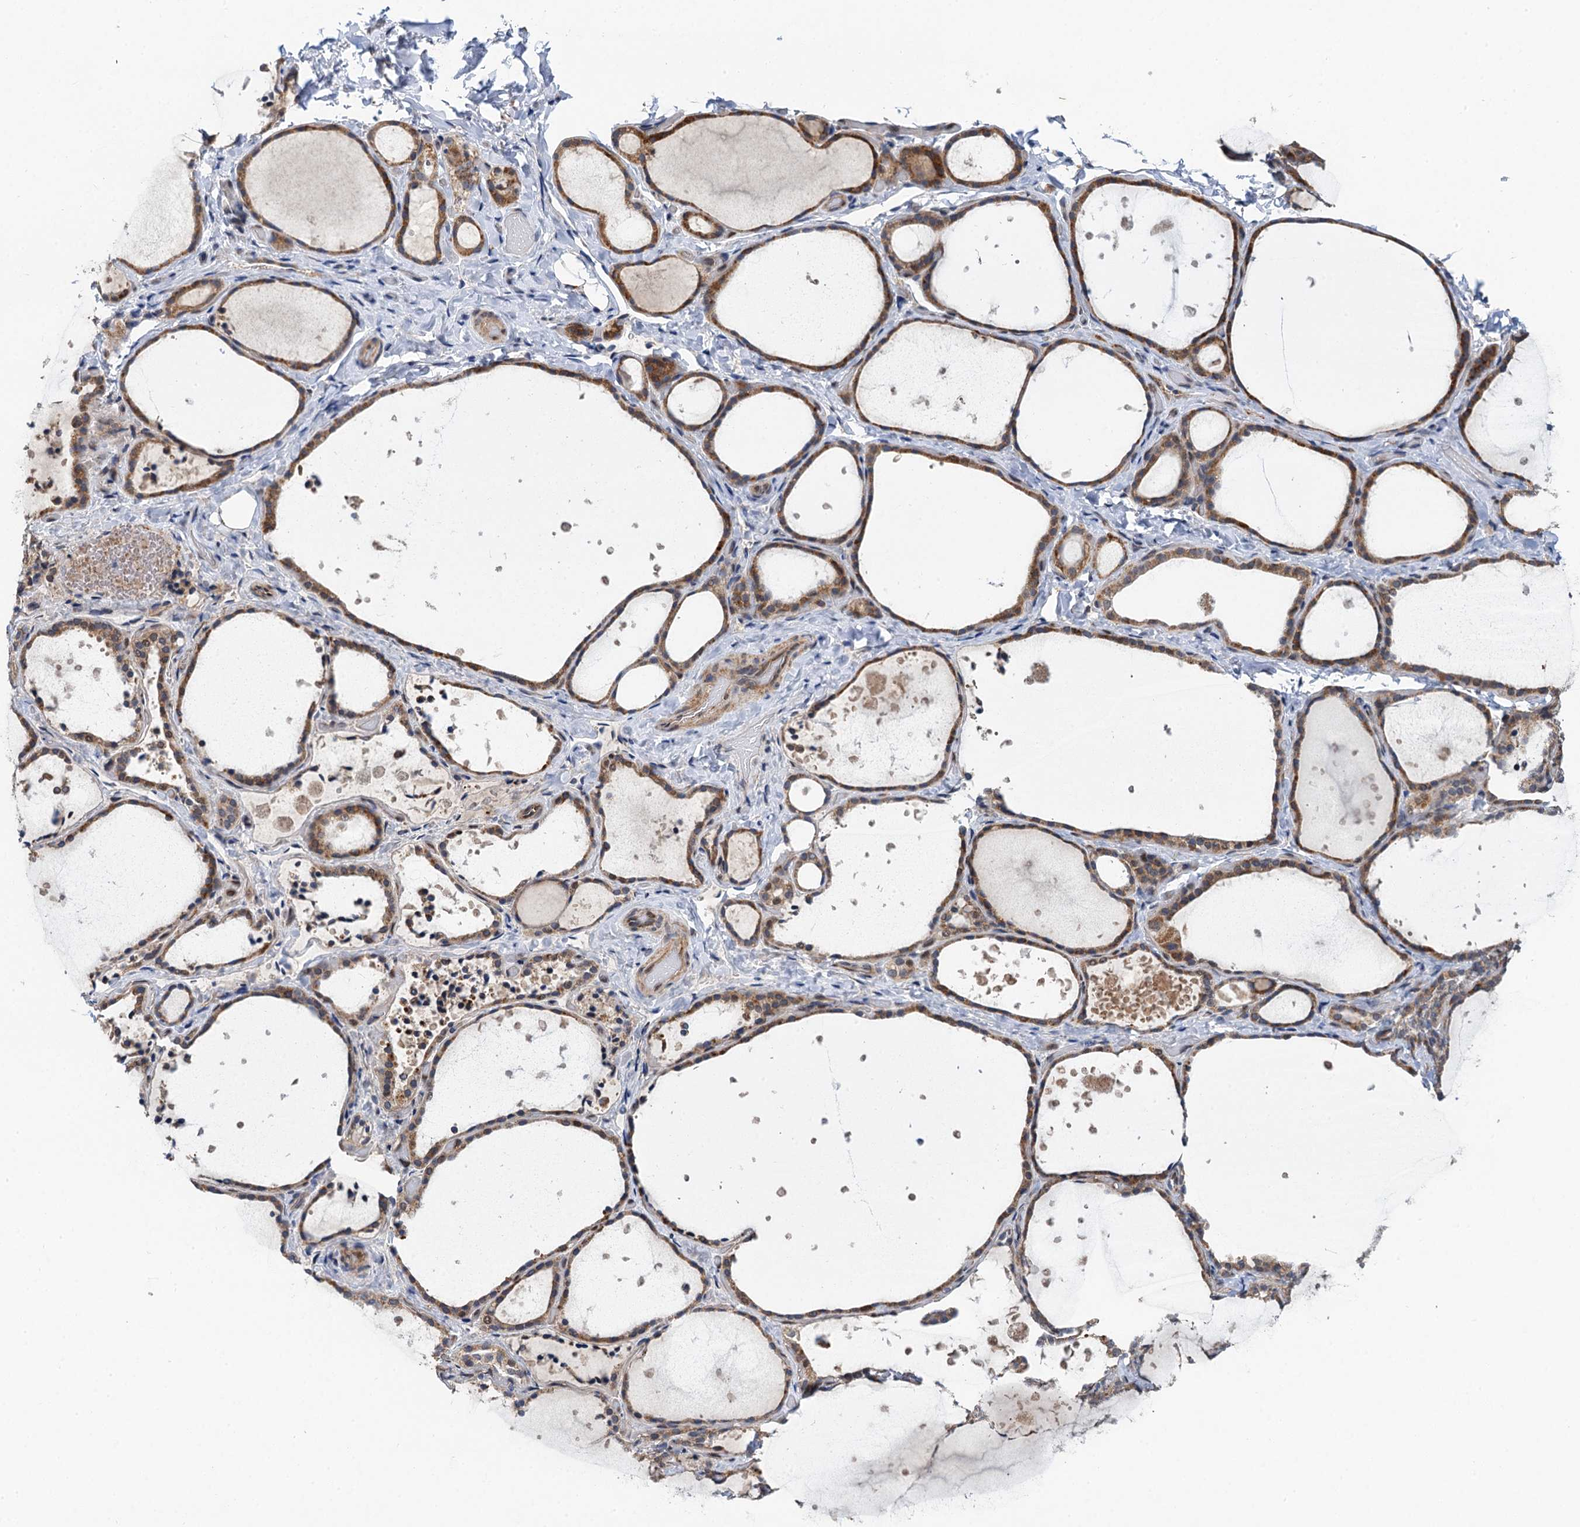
{"staining": {"intensity": "moderate", "quantity": ">75%", "location": "cytoplasmic/membranous"}, "tissue": "thyroid gland", "cell_type": "Glandular cells", "image_type": "normal", "snomed": [{"axis": "morphology", "description": "Normal tissue, NOS"}, {"axis": "topography", "description": "Thyroid gland"}], "caption": "Approximately >75% of glandular cells in normal human thyroid gland exhibit moderate cytoplasmic/membranous protein staining as visualized by brown immunohistochemical staining.", "gene": "CMPK2", "patient": {"sex": "female", "age": 44}}